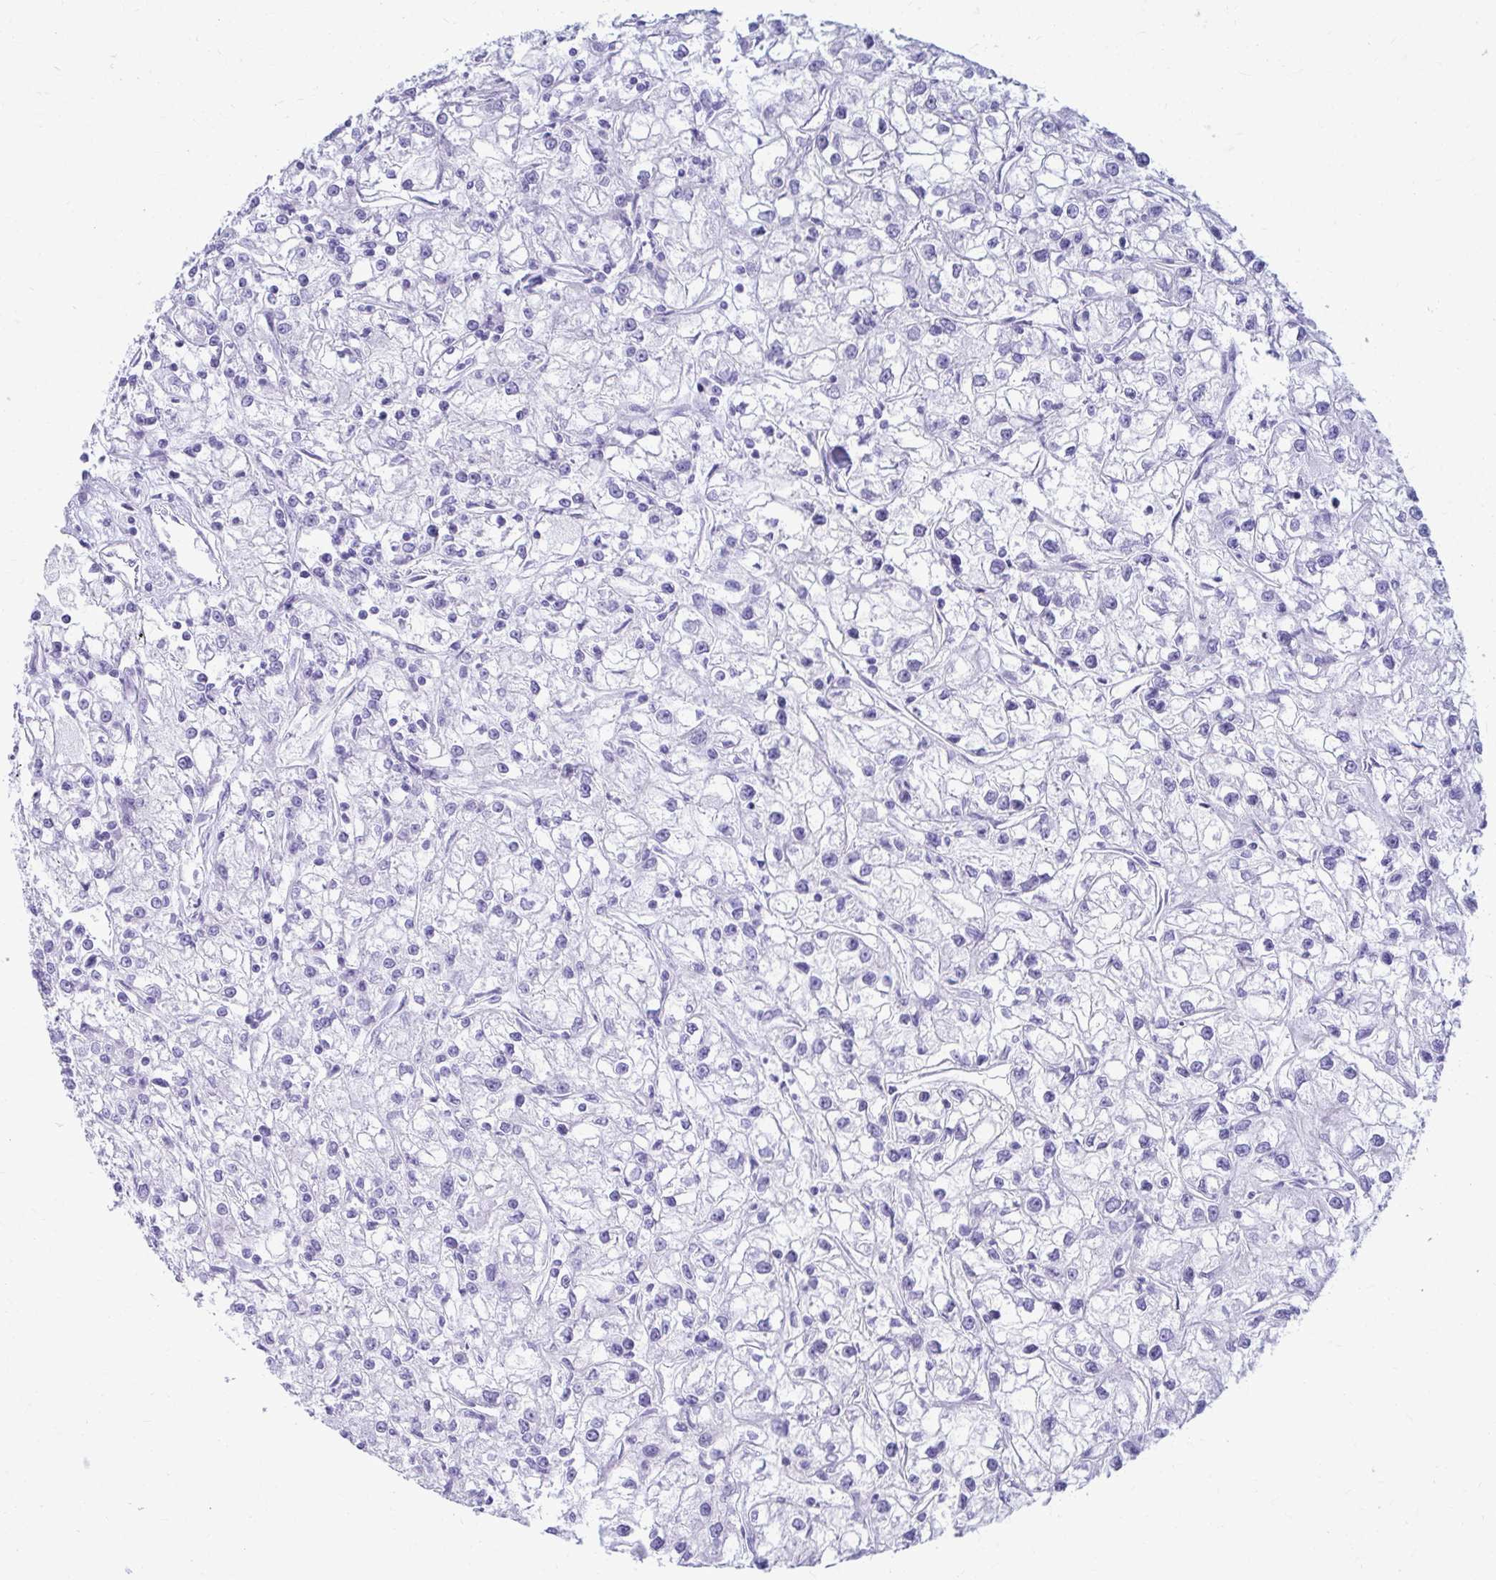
{"staining": {"intensity": "negative", "quantity": "none", "location": "none"}, "tissue": "renal cancer", "cell_type": "Tumor cells", "image_type": "cancer", "snomed": [{"axis": "morphology", "description": "Adenocarcinoma, NOS"}, {"axis": "topography", "description": "Kidney"}], "caption": "Adenocarcinoma (renal) stained for a protein using immunohistochemistry exhibits no positivity tumor cells.", "gene": "ATP4B", "patient": {"sex": "female", "age": 59}}